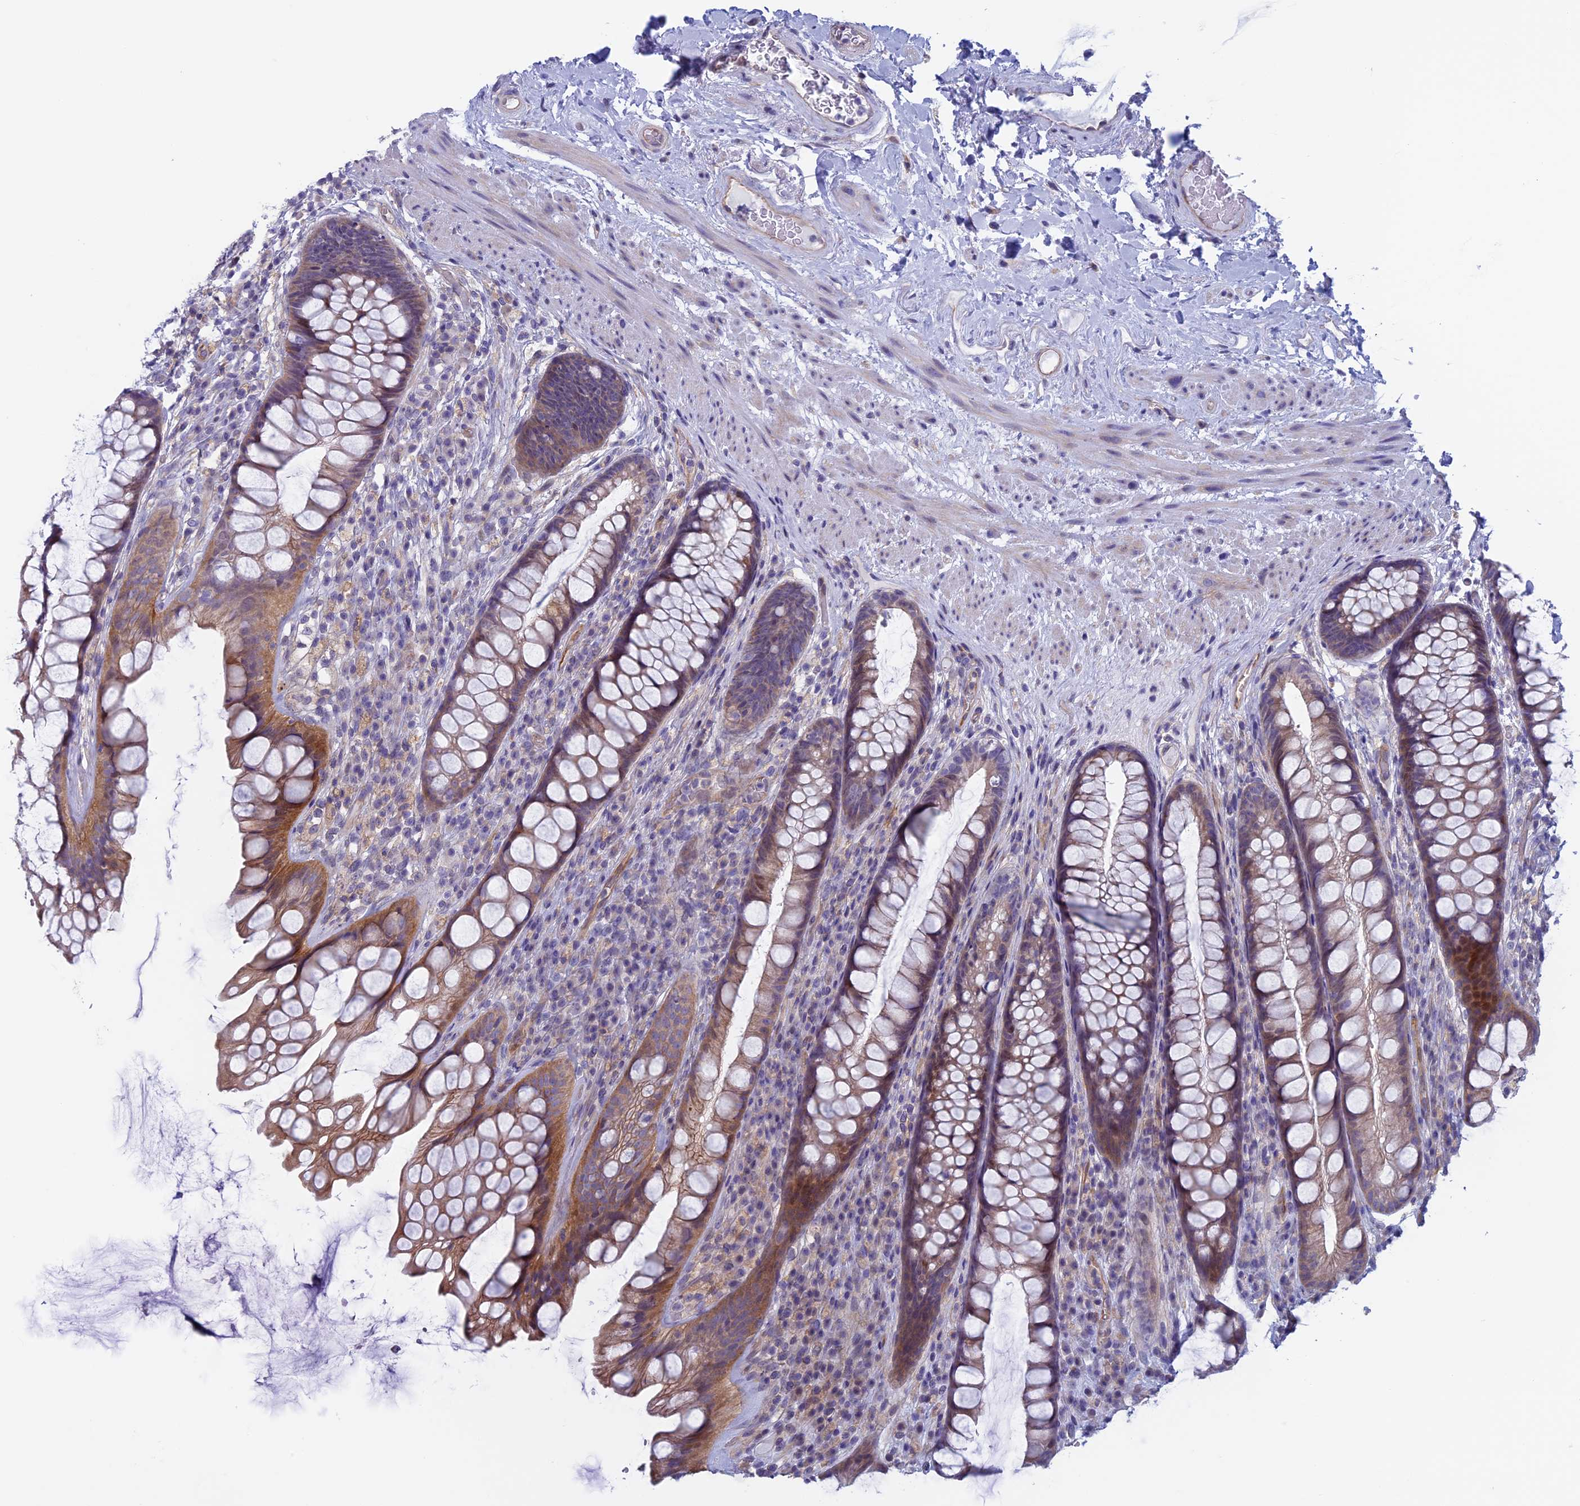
{"staining": {"intensity": "moderate", "quantity": "25%-75%", "location": "cytoplasmic/membranous"}, "tissue": "rectum", "cell_type": "Glandular cells", "image_type": "normal", "snomed": [{"axis": "morphology", "description": "Normal tissue, NOS"}, {"axis": "topography", "description": "Rectum"}], "caption": "Immunohistochemical staining of unremarkable human rectum reveals 25%-75% levels of moderate cytoplasmic/membranous protein expression in about 25%-75% of glandular cells. The staining was performed using DAB, with brown indicating positive protein expression. Nuclei are stained blue with hematoxylin.", "gene": "CNOT6L", "patient": {"sex": "male", "age": 74}}